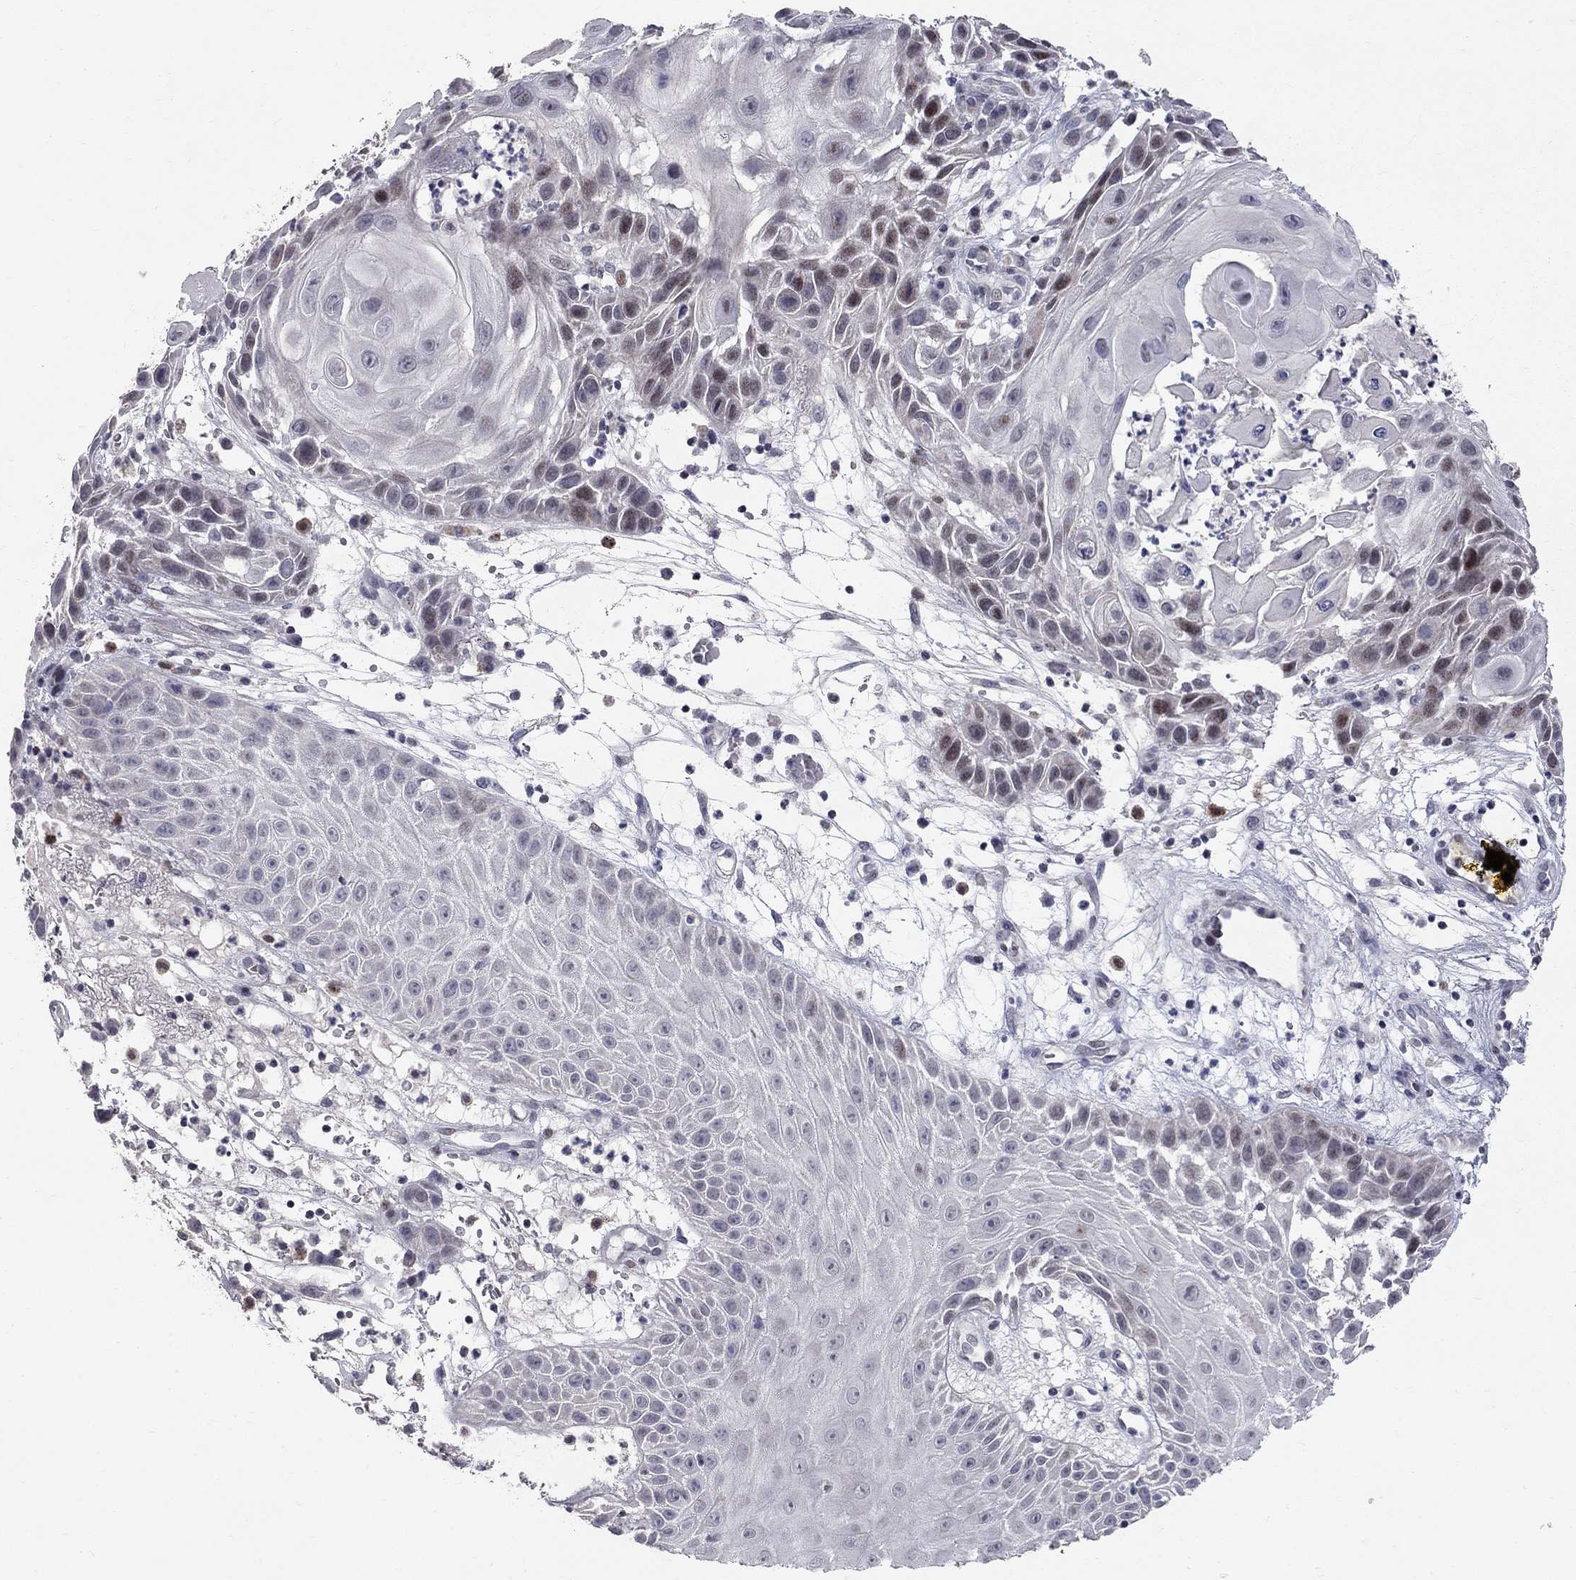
{"staining": {"intensity": "negative", "quantity": "none", "location": "none"}, "tissue": "skin cancer", "cell_type": "Tumor cells", "image_type": "cancer", "snomed": [{"axis": "morphology", "description": "Normal tissue, NOS"}, {"axis": "morphology", "description": "Squamous cell carcinoma, NOS"}, {"axis": "topography", "description": "Skin"}], "caption": "IHC histopathology image of skin cancer (squamous cell carcinoma) stained for a protein (brown), which displays no staining in tumor cells.", "gene": "HDAC3", "patient": {"sex": "male", "age": 79}}